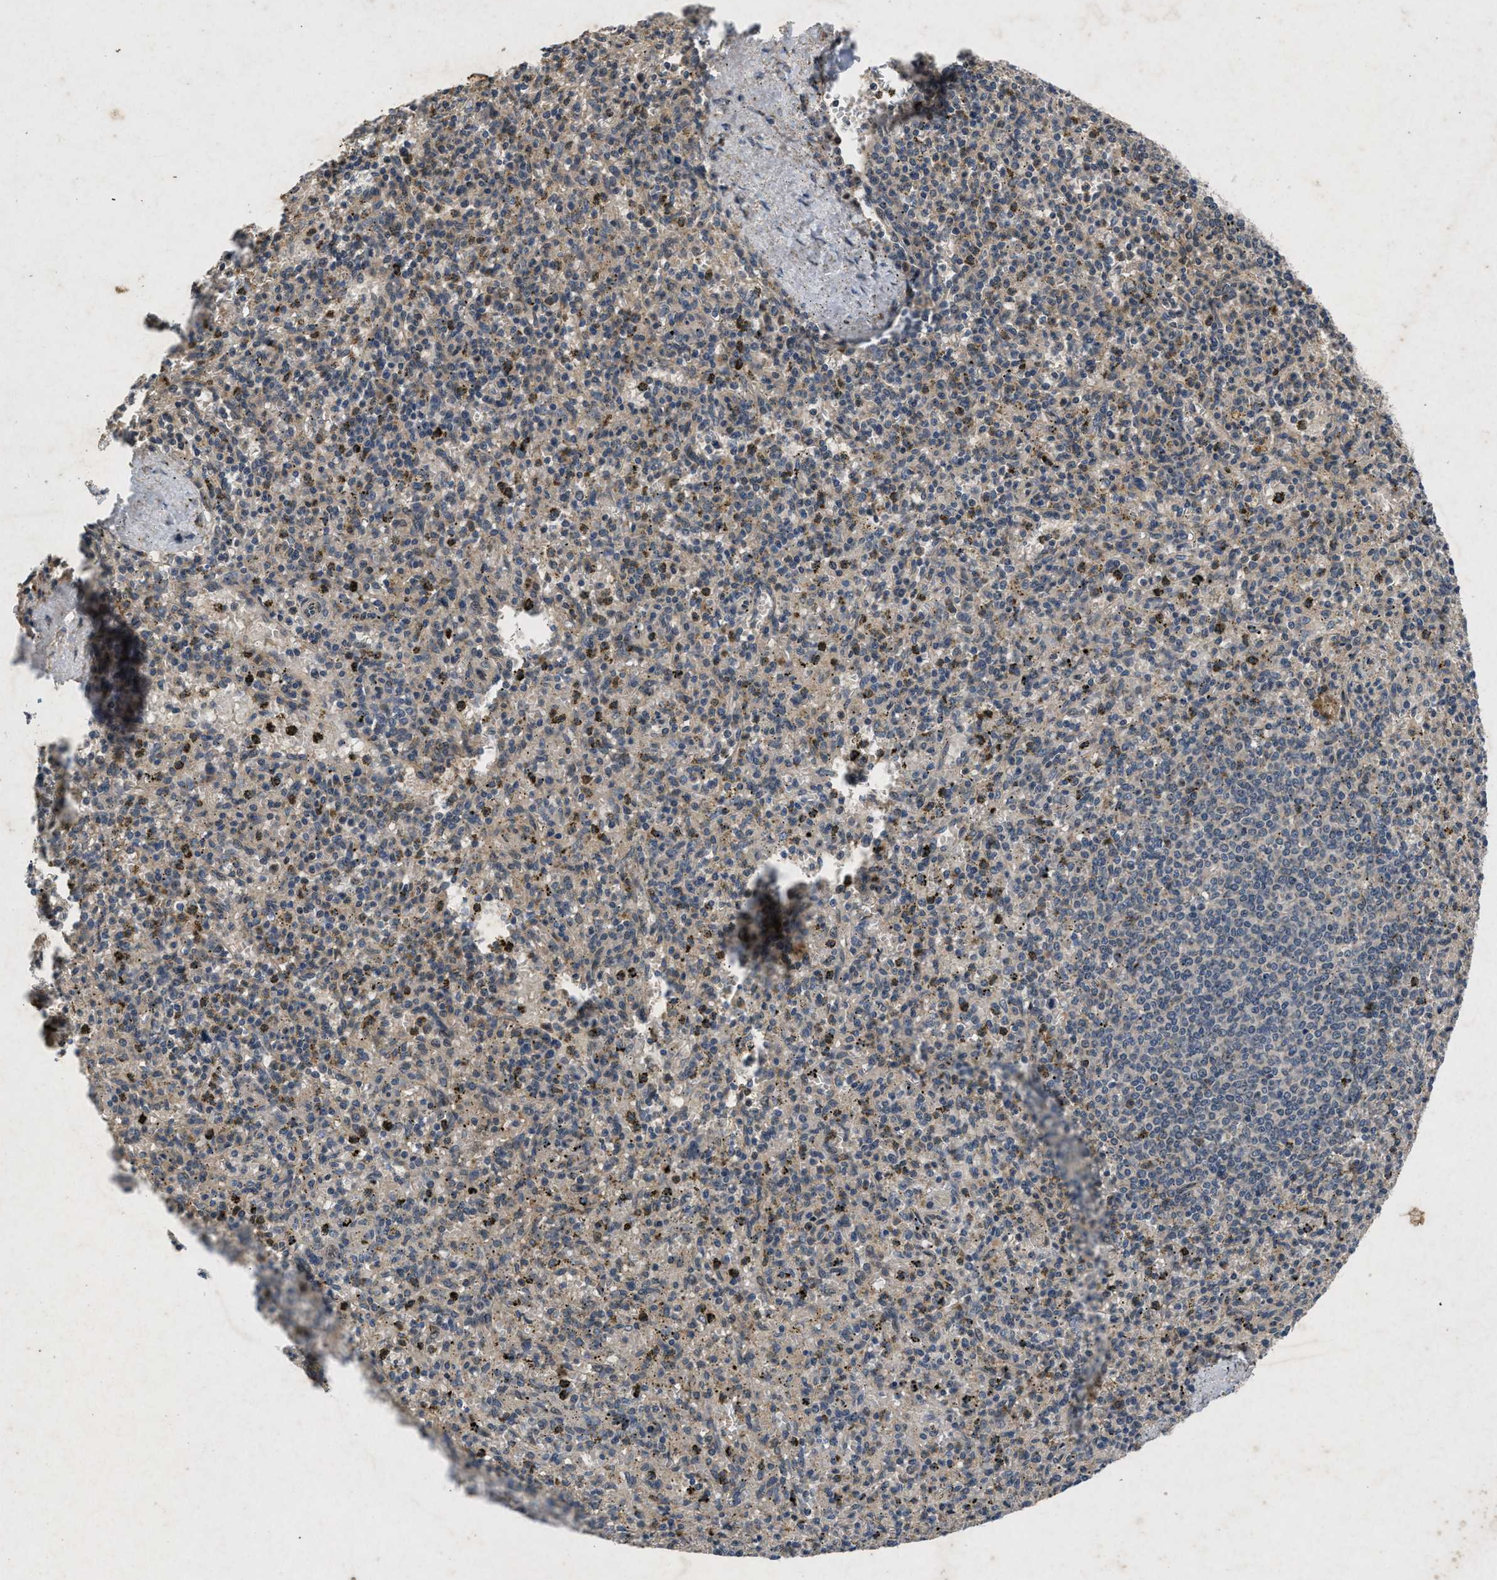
{"staining": {"intensity": "moderate", "quantity": "<25%", "location": "cytoplasmic/membranous"}, "tissue": "spleen", "cell_type": "Cells in red pulp", "image_type": "normal", "snomed": [{"axis": "morphology", "description": "Normal tissue, NOS"}, {"axis": "topography", "description": "Spleen"}], "caption": "High-power microscopy captured an immunohistochemistry image of normal spleen, revealing moderate cytoplasmic/membranous expression in about <25% of cells in red pulp.", "gene": "PRKG2", "patient": {"sex": "male", "age": 72}}